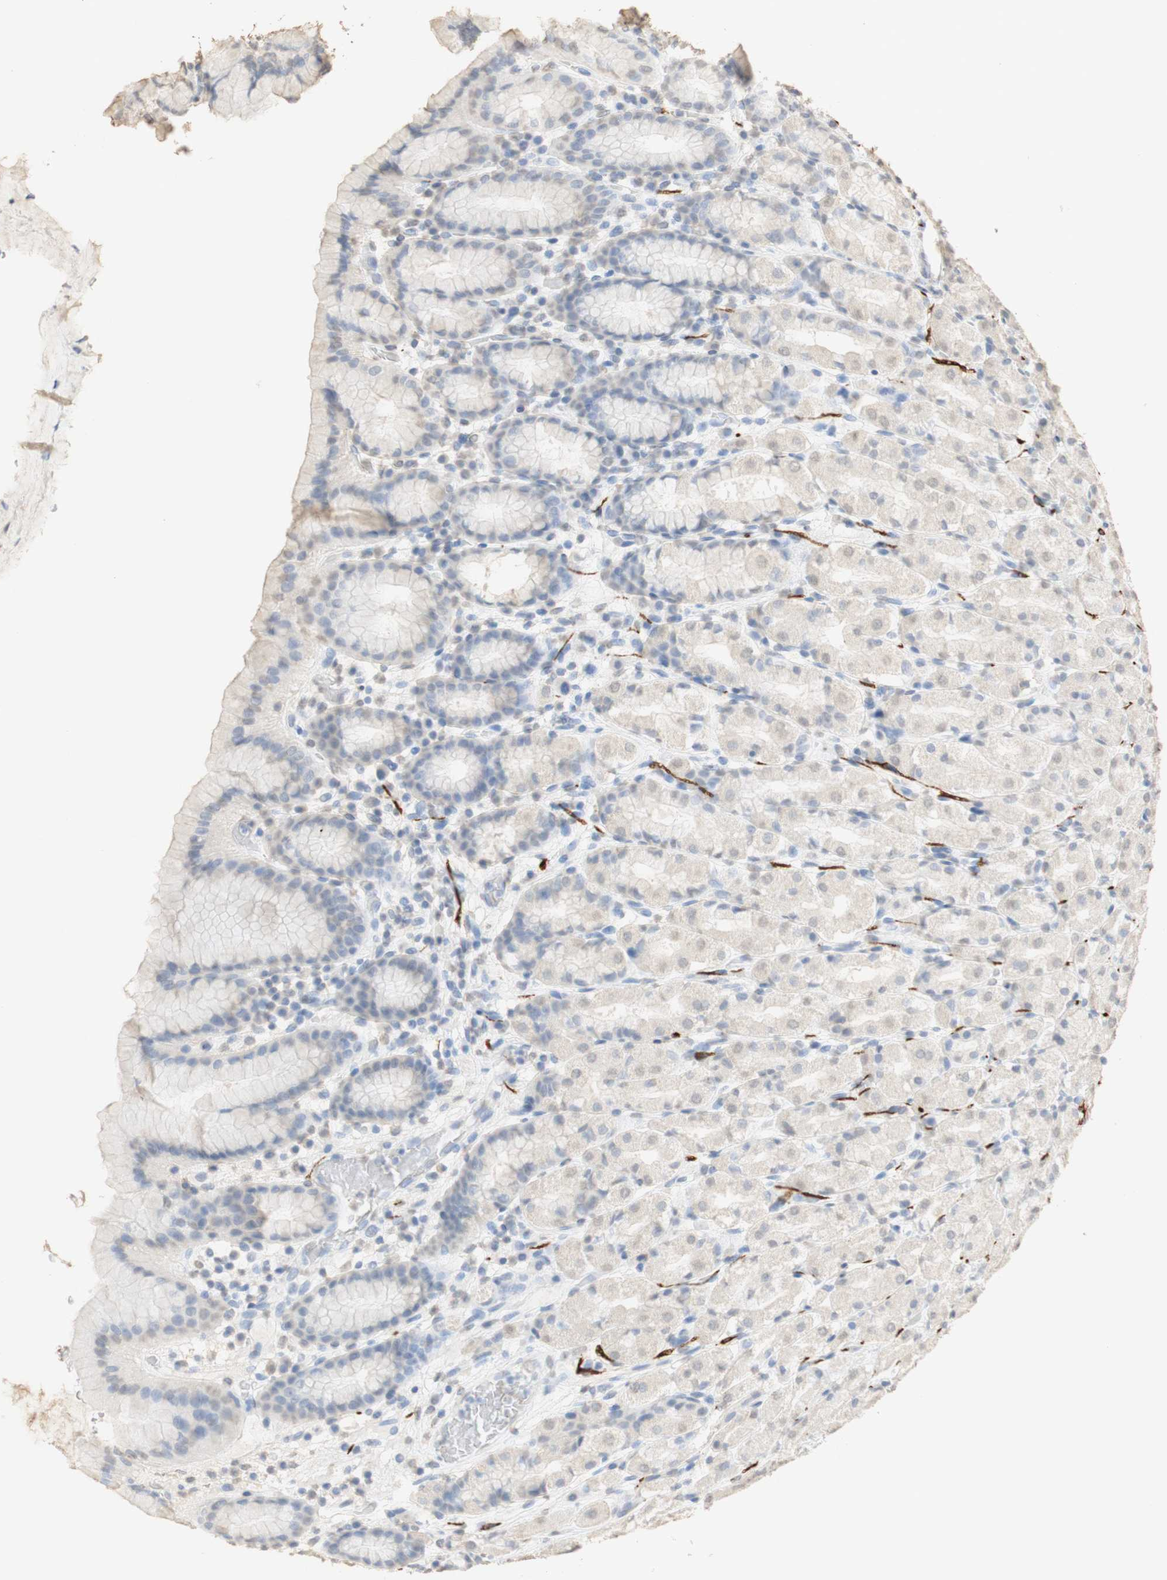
{"staining": {"intensity": "weak", "quantity": ">75%", "location": "cytoplasmic/membranous,nuclear"}, "tissue": "stomach", "cell_type": "Glandular cells", "image_type": "normal", "snomed": [{"axis": "morphology", "description": "Normal tissue, NOS"}, {"axis": "topography", "description": "Stomach, upper"}], "caption": "Protein staining shows weak cytoplasmic/membranous,nuclear staining in about >75% of glandular cells in benign stomach. (DAB (3,3'-diaminobenzidine) IHC, brown staining for protein, blue staining for nuclei).", "gene": "L1CAM", "patient": {"sex": "male", "age": 68}}